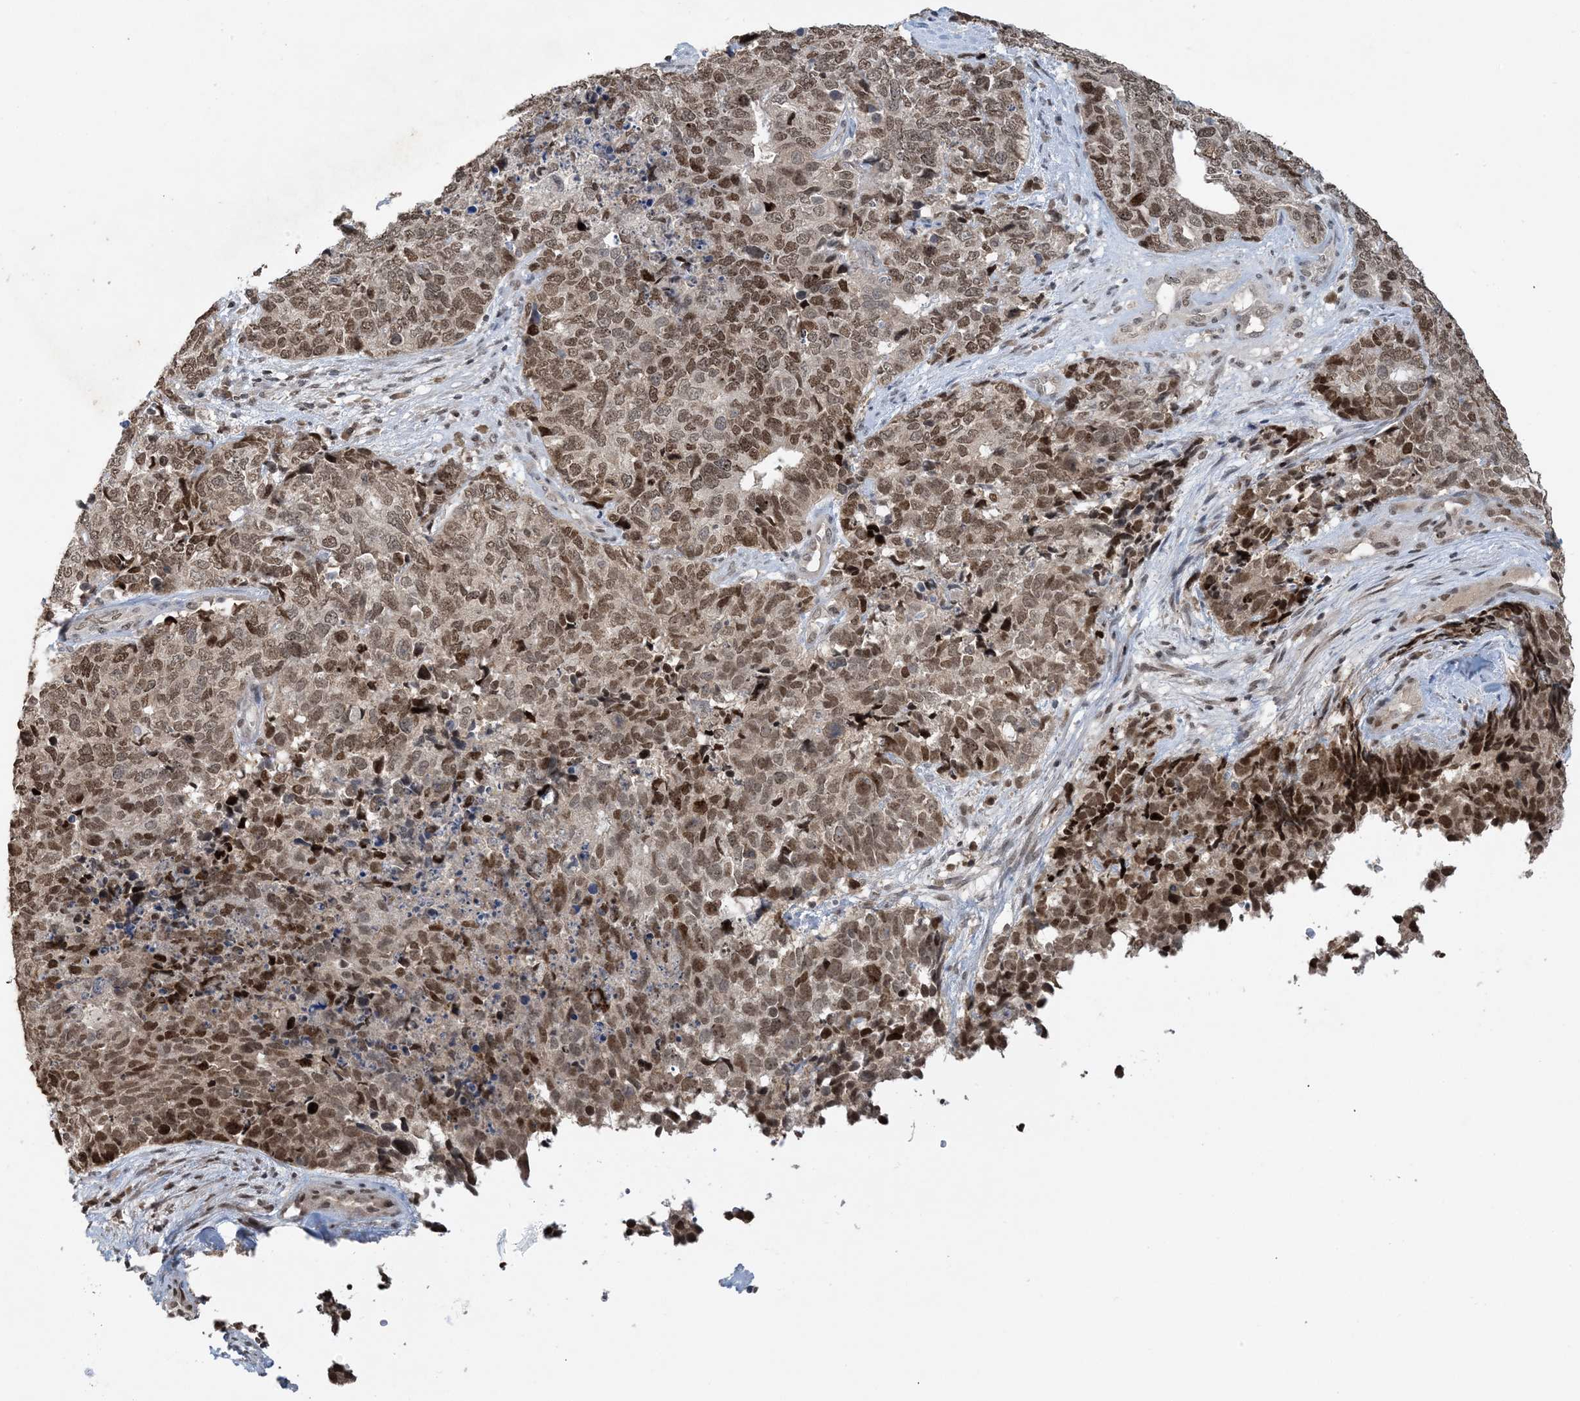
{"staining": {"intensity": "moderate", "quantity": ">75%", "location": "nuclear"}, "tissue": "cervical cancer", "cell_type": "Tumor cells", "image_type": "cancer", "snomed": [{"axis": "morphology", "description": "Squamous cell carcinoma, NOS"}, {"axis": "topography", "description": "Cervix"}], "caption": "A high-resolution histopathology image shows immunohistochemistry (IHC) staining of cervical cancer (squamous cell carcinoma), which shows moderate nuclear positivity in about >75% of tumor cells.", "gene": "ACYP2", "patient": {"sex": "female", "age": 63}}